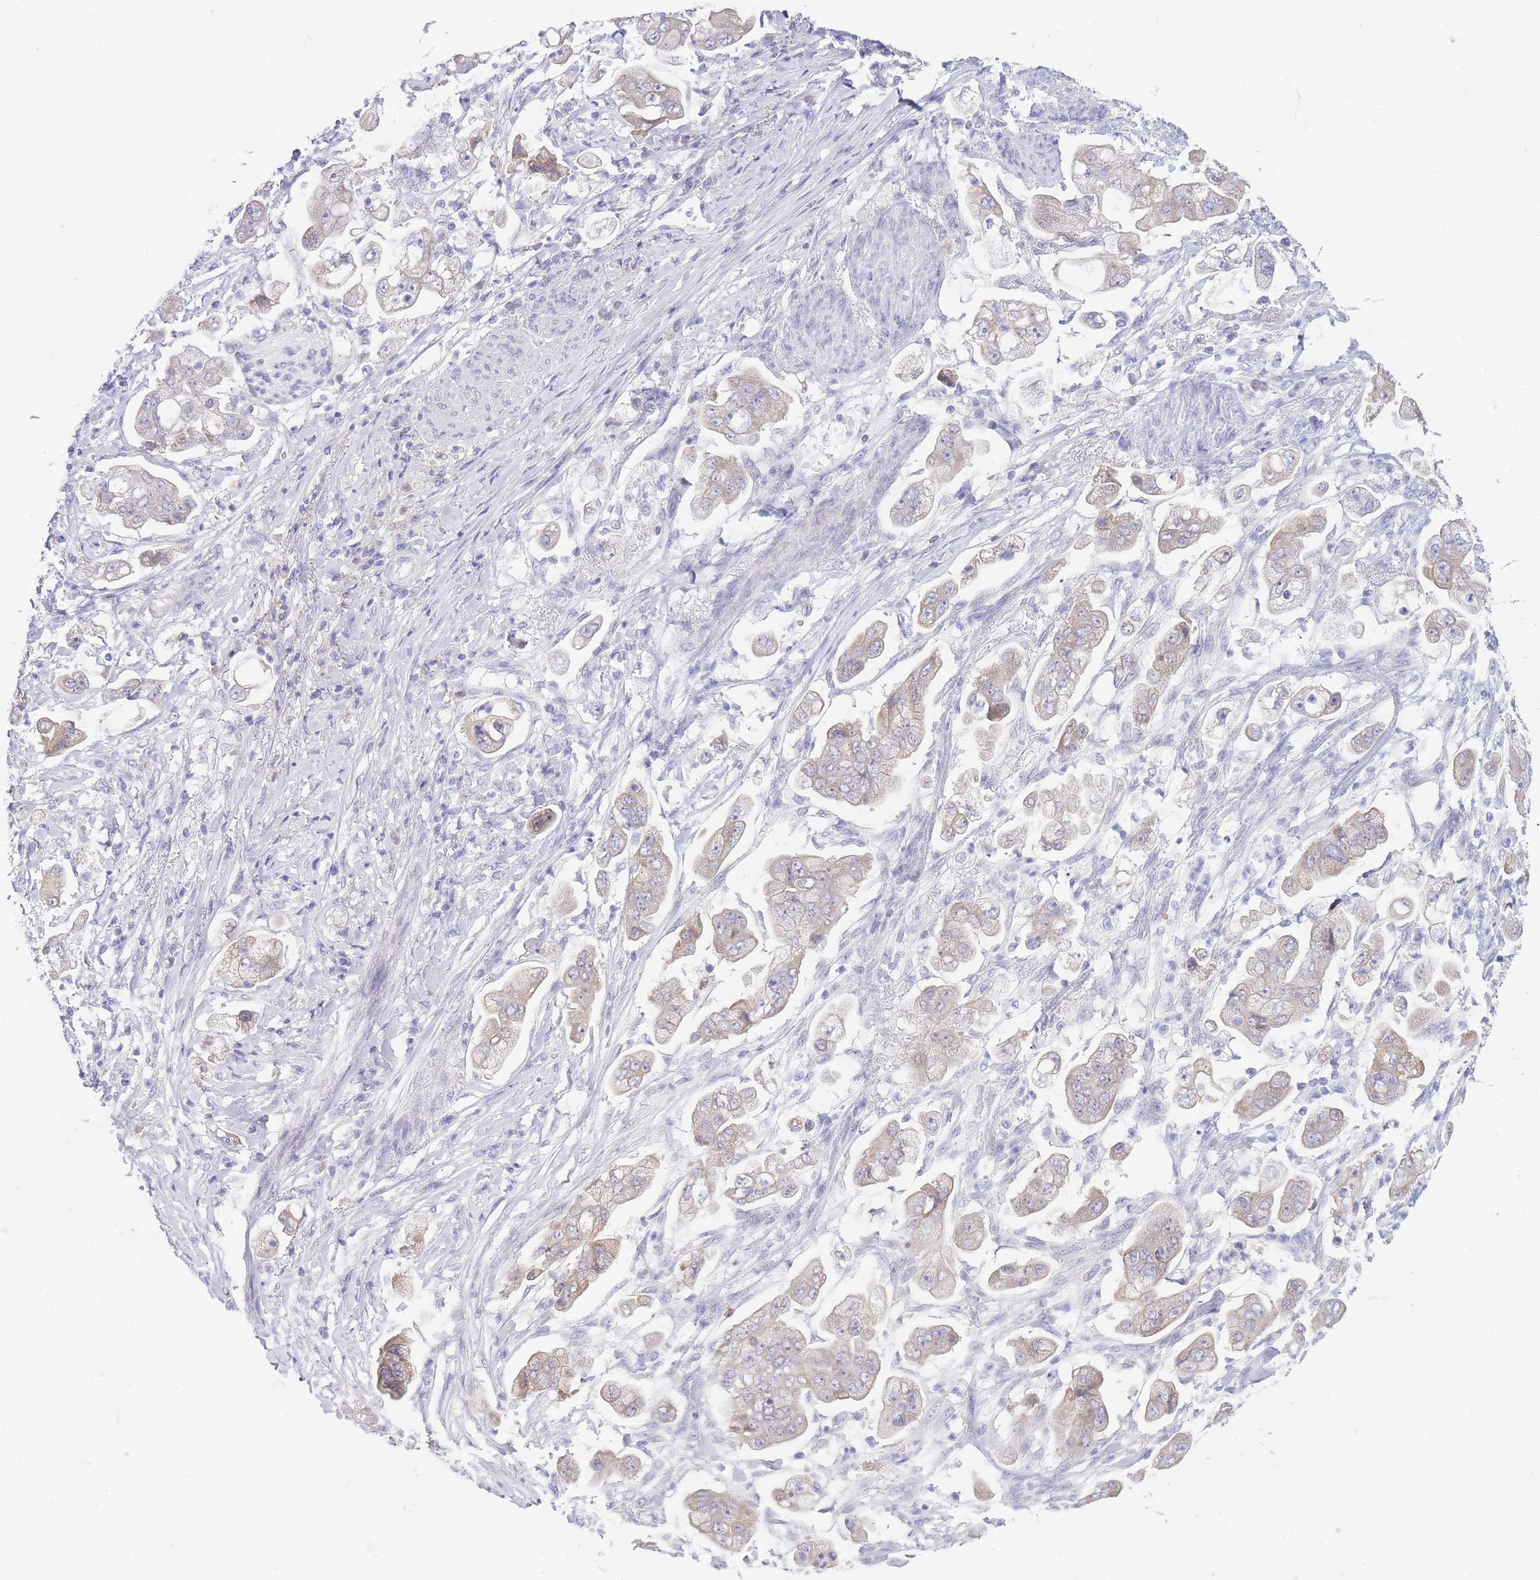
{"staining": {"intensity": "weak", "quantity": "<25%", "location": "cytoplasmic/membranous"}, "tissue": "stomach cancer", "cell_type": "Tumor cells", "image_type": "cancer", "snomed": [{"axis": "morphology", "description": "Adenocarcinoma, NOS"}, {"axis": "topography", "description": "Stomach"}], "caption": "Image shows no protein positivity in tumor cells of stomach cancer (adenocarcinoma) tissue.", "gene": "NANP", "patient": {"sex": "male", "age": 62}}